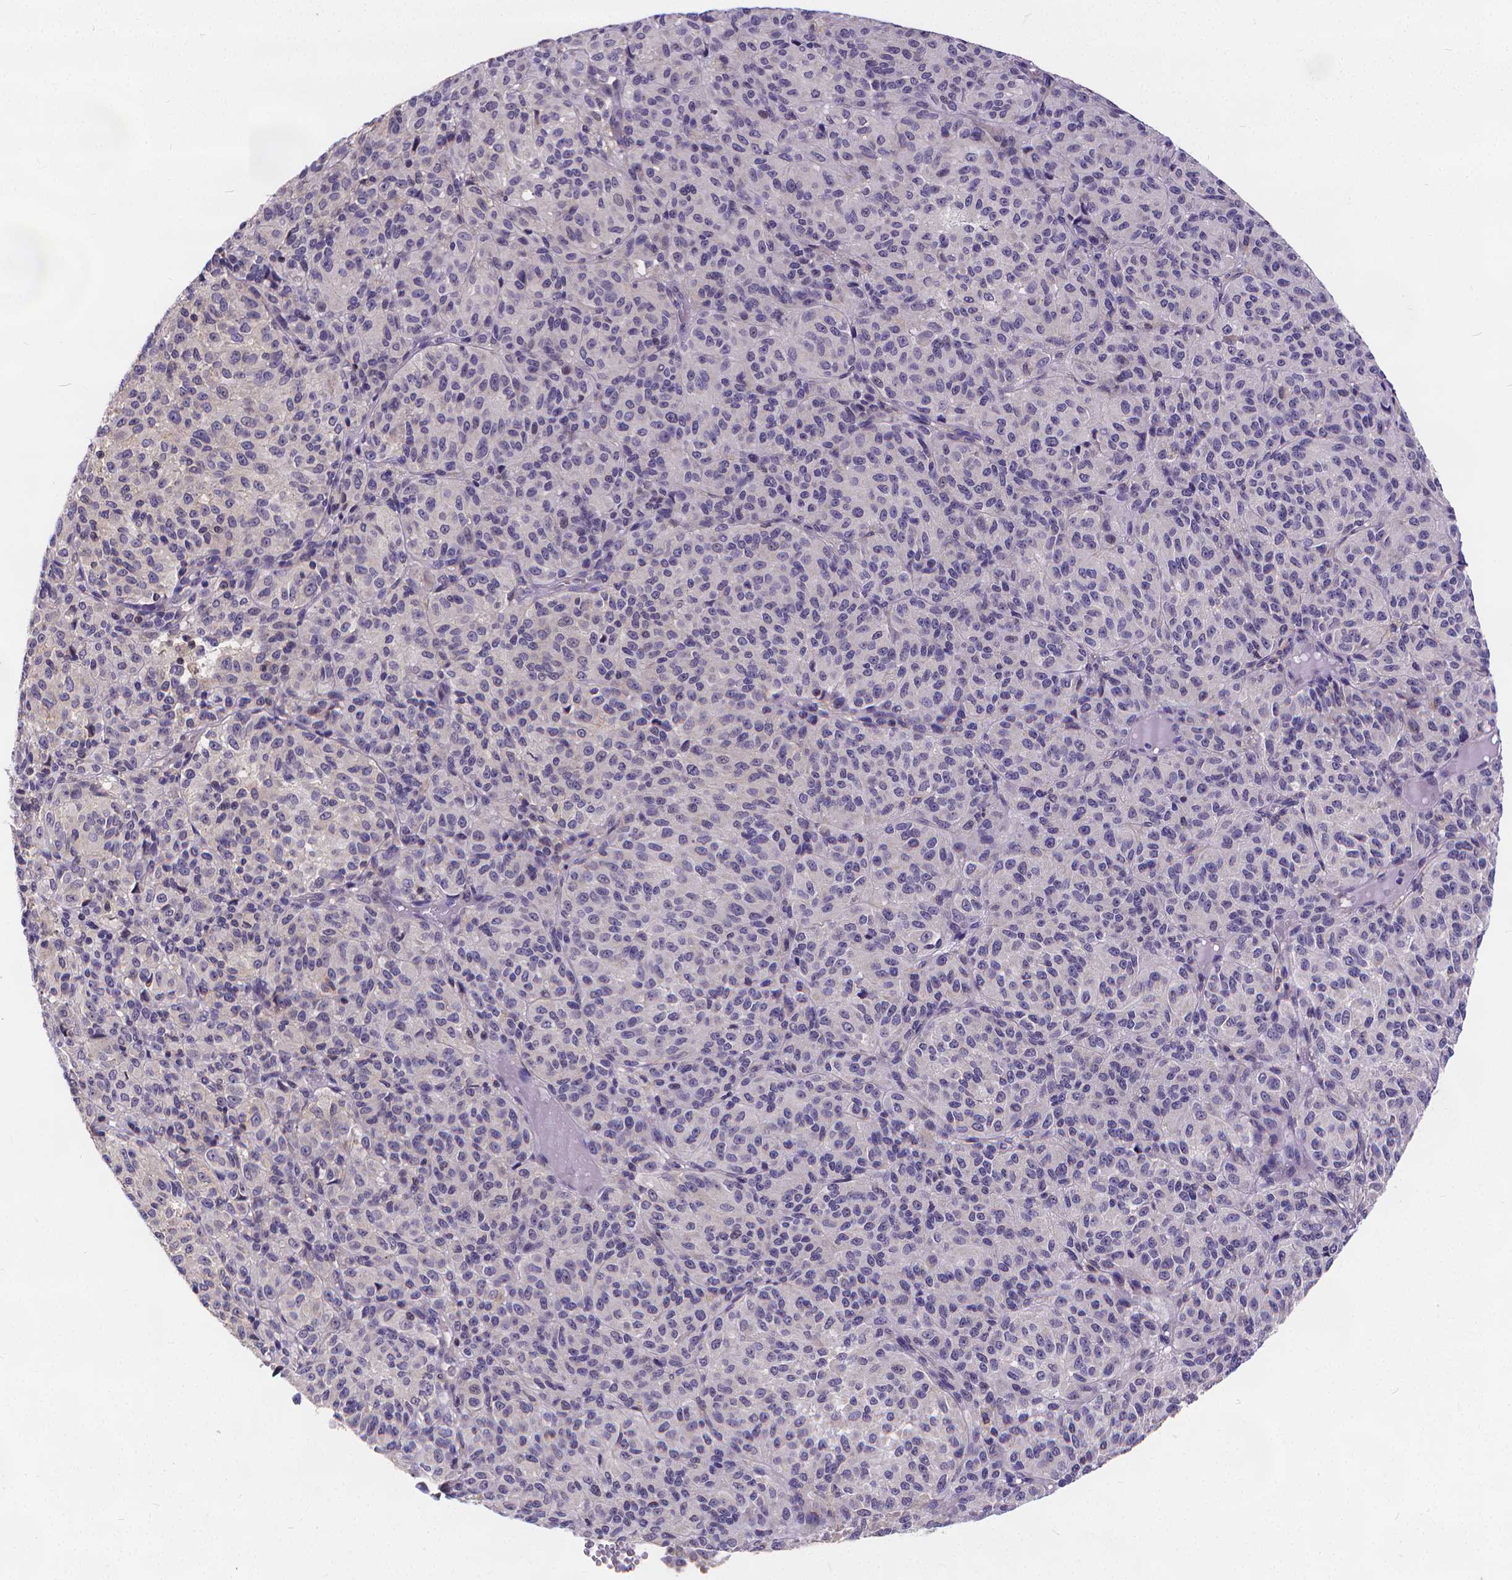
{"staining": {"intensity": "negative", "quantity": "none", "location": "none"}, "tissue": "melanoma", "cell_type": "Tumor cells", "image_type": "cancer", "snomed": [{"axis": "morphology", "description": "Malignant melanoma, Metastatic site"}, {"axis": "topography", "description": "Brain"}], "caption": "Tumor cells show no significant positivity in melanoma.", "gene": "GLRB", "patient": {"sex": "female", "age": 56}}